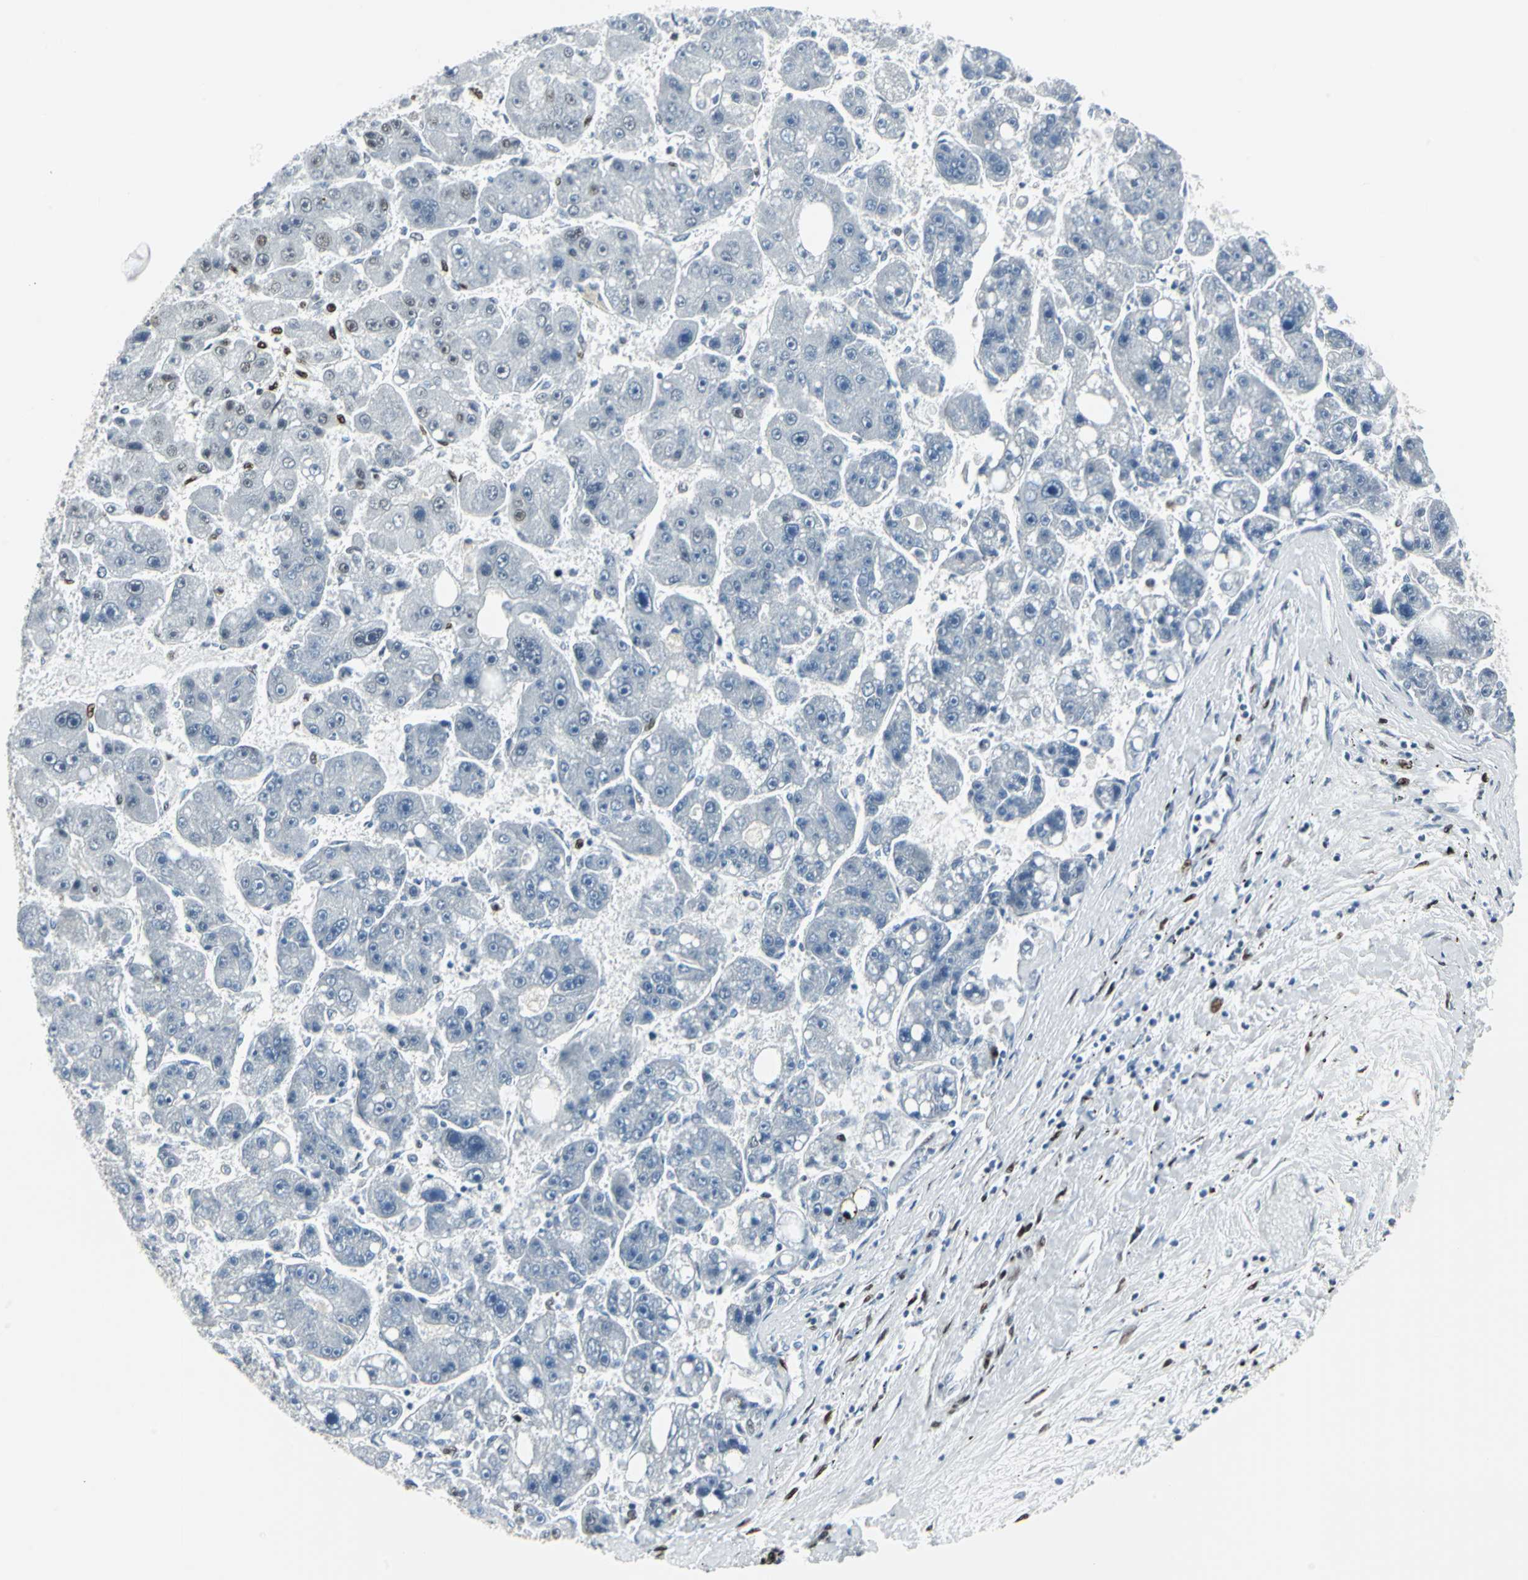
{"staining": {"intensity": "negative", "quantity": "none", "location": "none"}, "tissue": "liver cancer", "cell_type": "Tumor cells", "image_type": "cancer", "snomed": [{"axis": "morphology", "description": "Carcinoma, Hepatocellular, NOS"}, {"axis": "topography", "description": "Liver"}], "caption": "A photomicrograph of human liver cancer is negative for staining in tumor cells.", "gene": "HDAC2", "patient": {"sex": "female", "age": 61}}